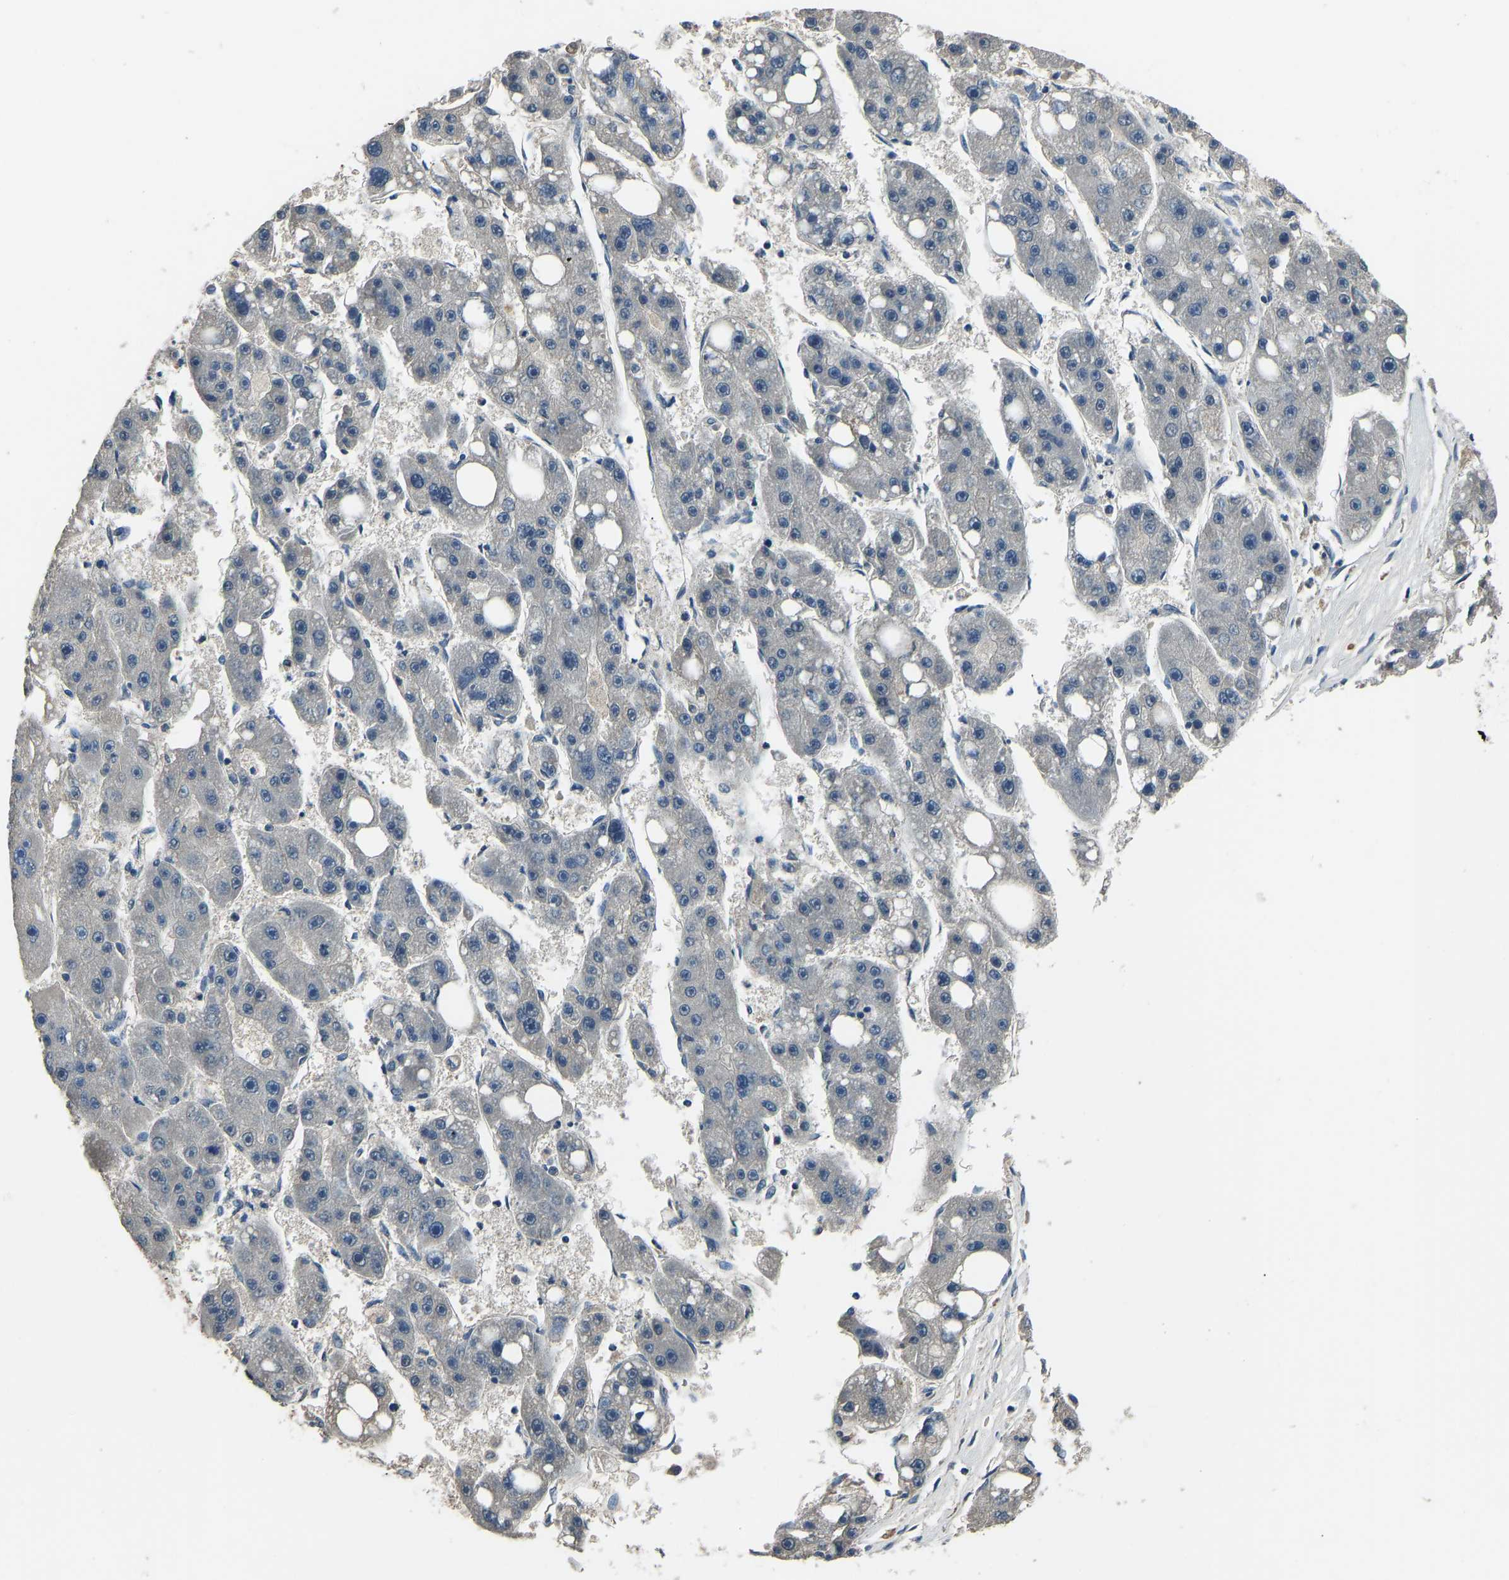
{"staining": {"intensity": "negative", "quantity": "none", "location": "none"}, "tissue": "liver cancer", "cell_type": "Tumor cells", "image_type": "cancer", "snomed": [{"axis": "morphology", "description": "Carcinoma, Hepatocellular, NOS"}, {"axis": "topography", "description": "Liver"}], "caption": "Liver cancer (hepatocellular carcinoma) was stained to show a protein in brown. There is no significant expression in tumor cells. (Brightfield microscopy of DAB (3,3'-diaminobenzidine) immunohistochemistry (IHC) at high magnification).", "gene": "TOX4", "patient": {"sex": "female", "age": 61}}